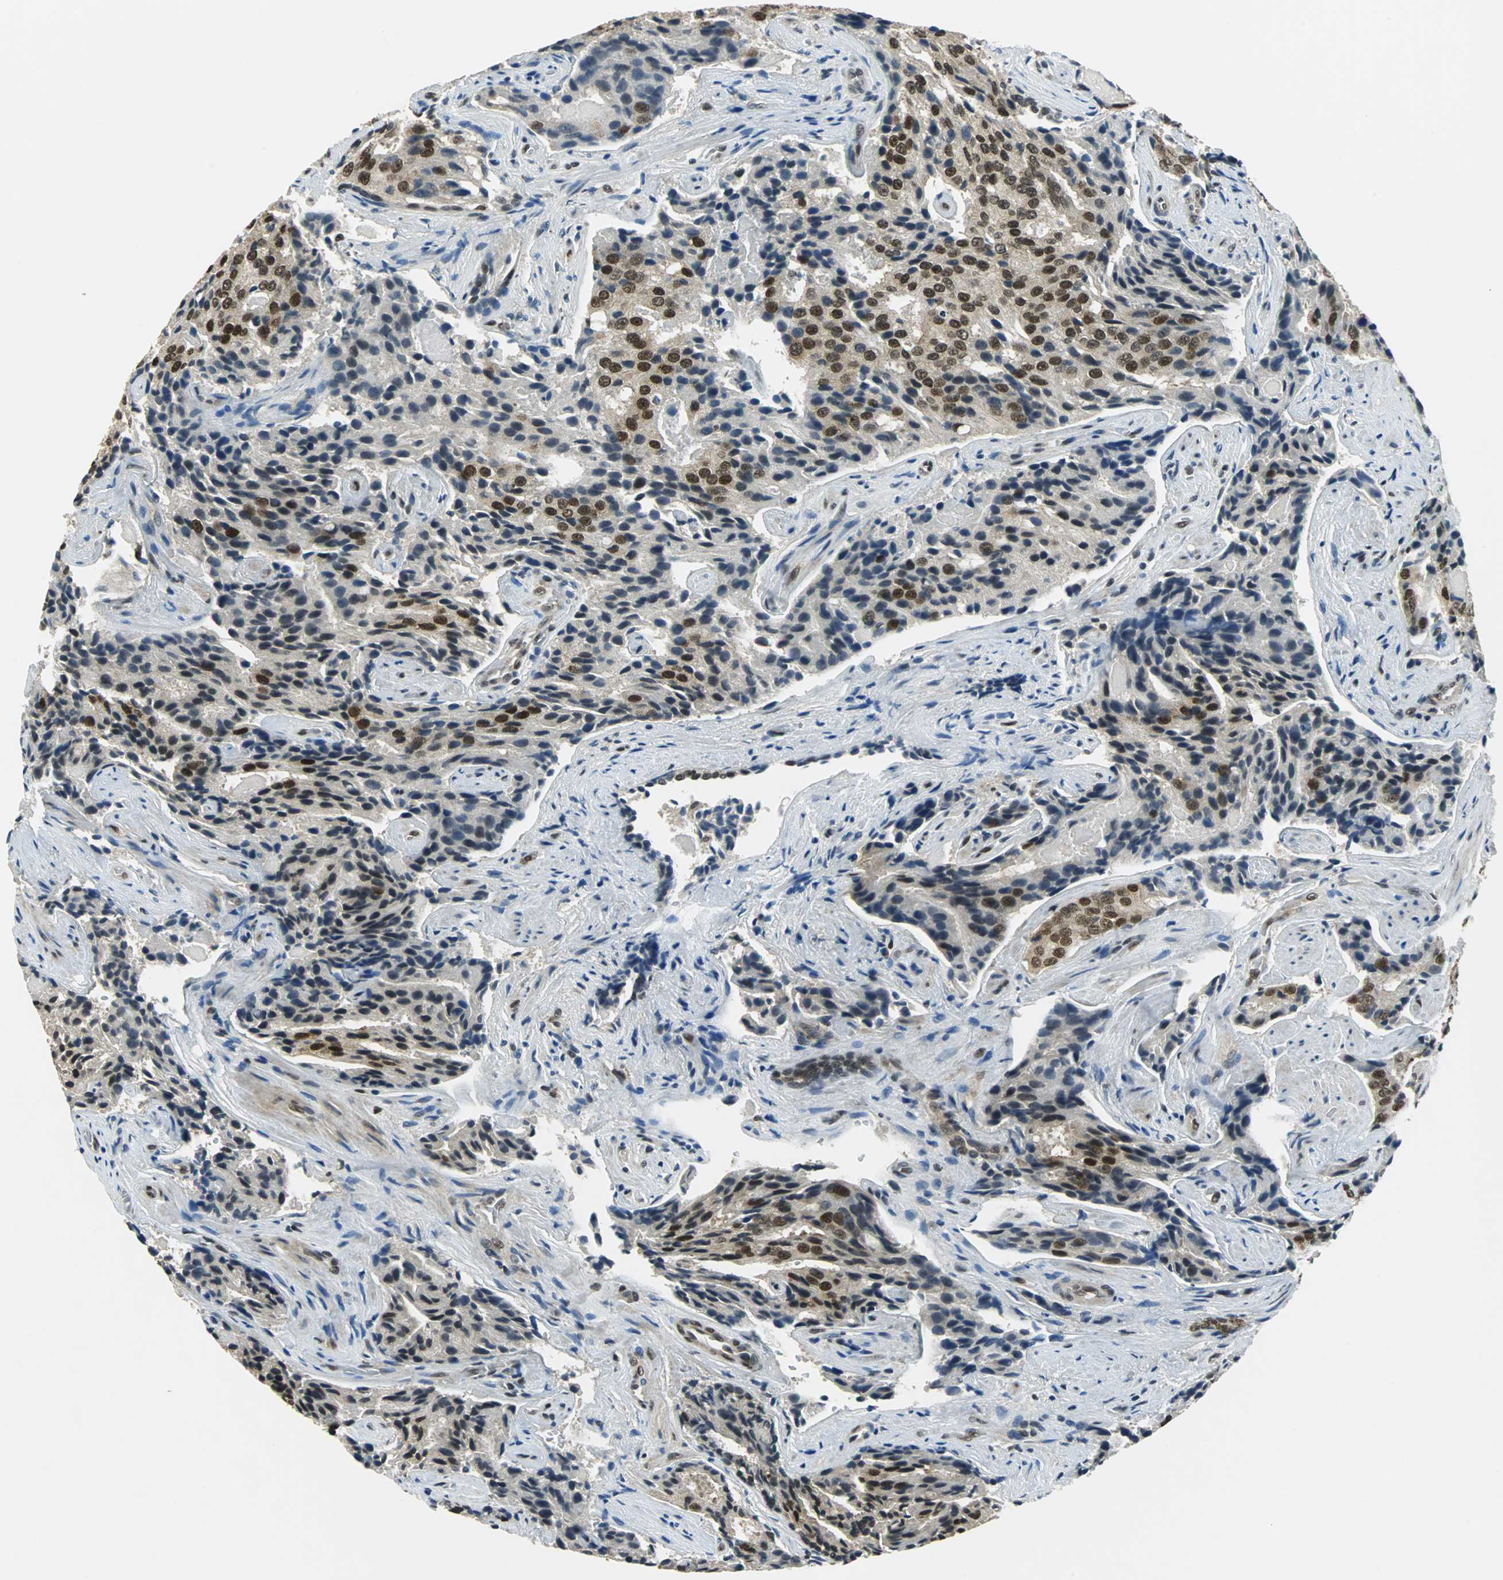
{"staining": {"intensity": "moderate", "quantity": "25%-75%", "location": "cytoplasmic/membranous,nuclear"}, "tissue": "prostate cancer", "cell_type": "Tumor cells", "image_type": "cancer", "snomed": [{"axis": "morphology", "description": "Adenocarcinoma, High grade"}, {"axis": "topography", "description": "Prostate"}], "caption": "Prostate cancer stained with a brown dye exhibits moderate cytoplasmic/membranous and nuclear positive staining in approximately 25%-75% of tumor cells.", "gene": "RBM14", "patient": {"sex": "male", "age": 58}}